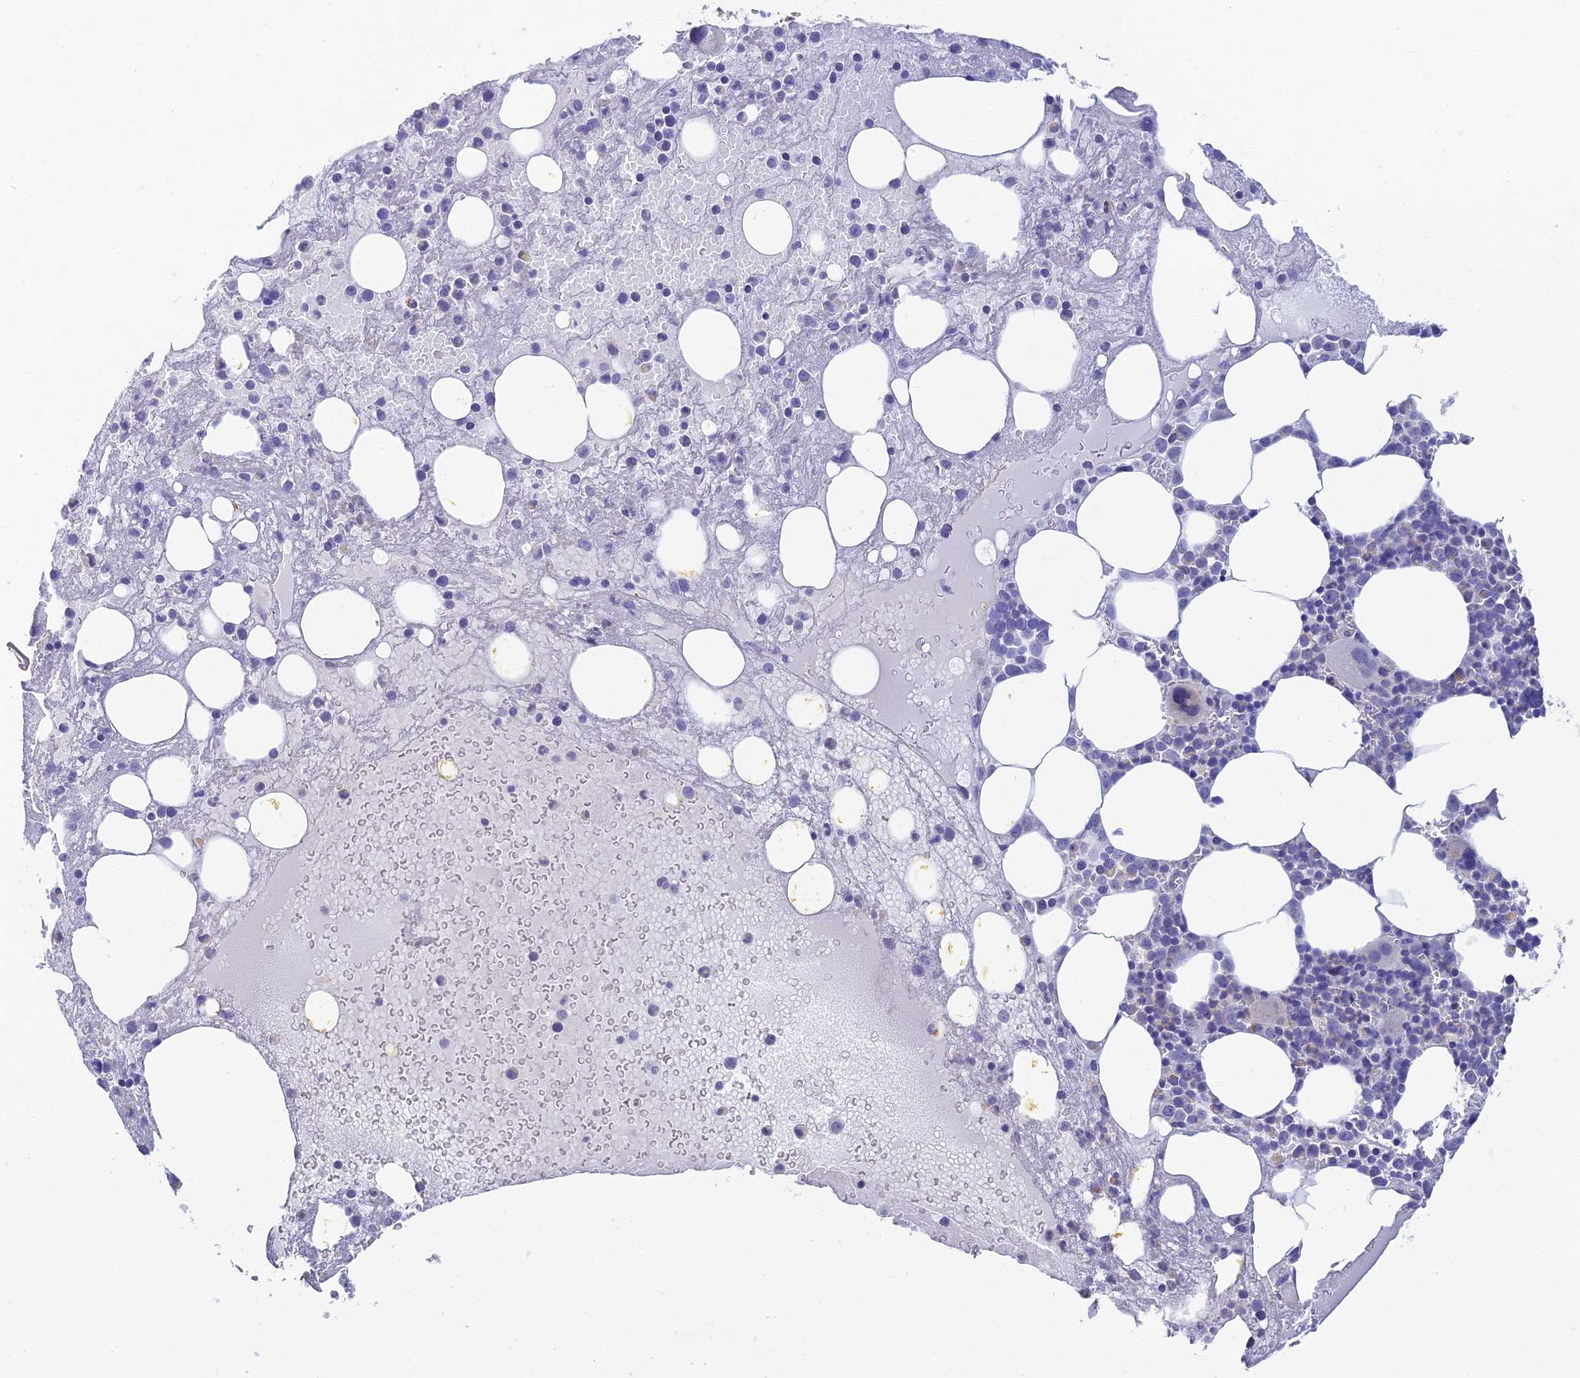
{"staining": {"intensity": "weak", "quantity": "<25%", "location": "cytoplasmic/membranous"}, "tissue": "bone marrow", "cell_type": "Hematopoietic cells", "image_type": "normal", "snomed": [{"axis": "morphology", "description": "Normal tissue, NOS"}, {"axis": "topography", "description": "Bone marrow"}], "caption": "This micrograph is of unremarkable bone marrow stained with immunohistochemistry to label a protein in brown with the nuclei are counter-stained blue. There is no expression in hematopoietic cells. Nuclei are stained in blue.", "gene": "INTS13", "patient": {"sex": "male", "age": 61}}